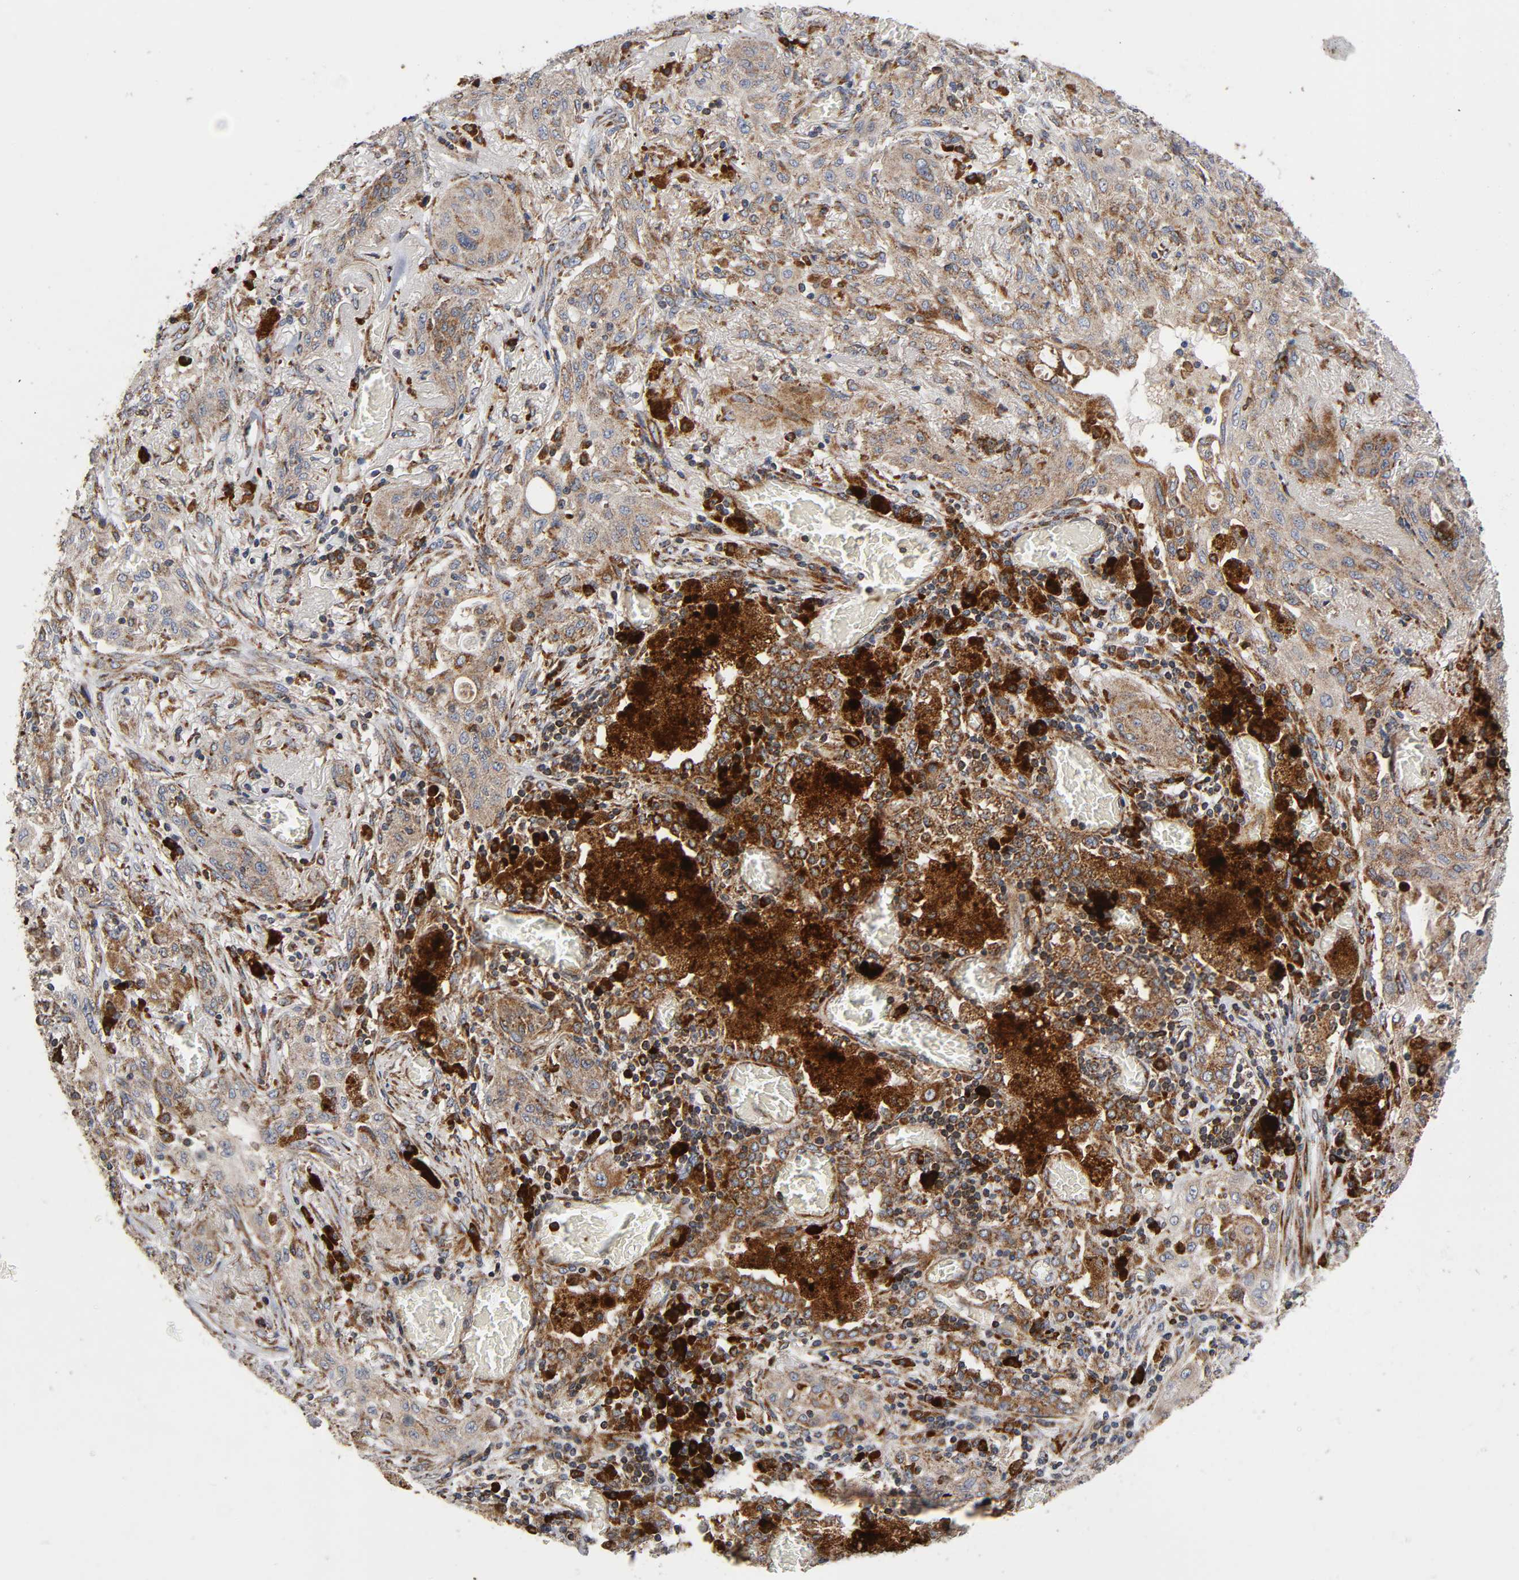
{"staining": {"intensity": "moderate", "quantity": "25%-75%", "location": "cytoplasmic/membranous"}, "tissue": "lung cancer", "cell_type": "Tumor cells", "image_type": "cancer", "snomed": [{"axis": "morphology", "description": "Squamous cell carcinoma, NOS"}, {"axis": "topography", "description": "Lung"}], "caption": "A micrograph of human lung cancer (squamous cell carcinoma) stained for a protein shows moderate cytoplasmic/membranous brown staining in tumor cells.", "gene": "MAP3K1", "patient": {"sex": "female", "age": 47}}